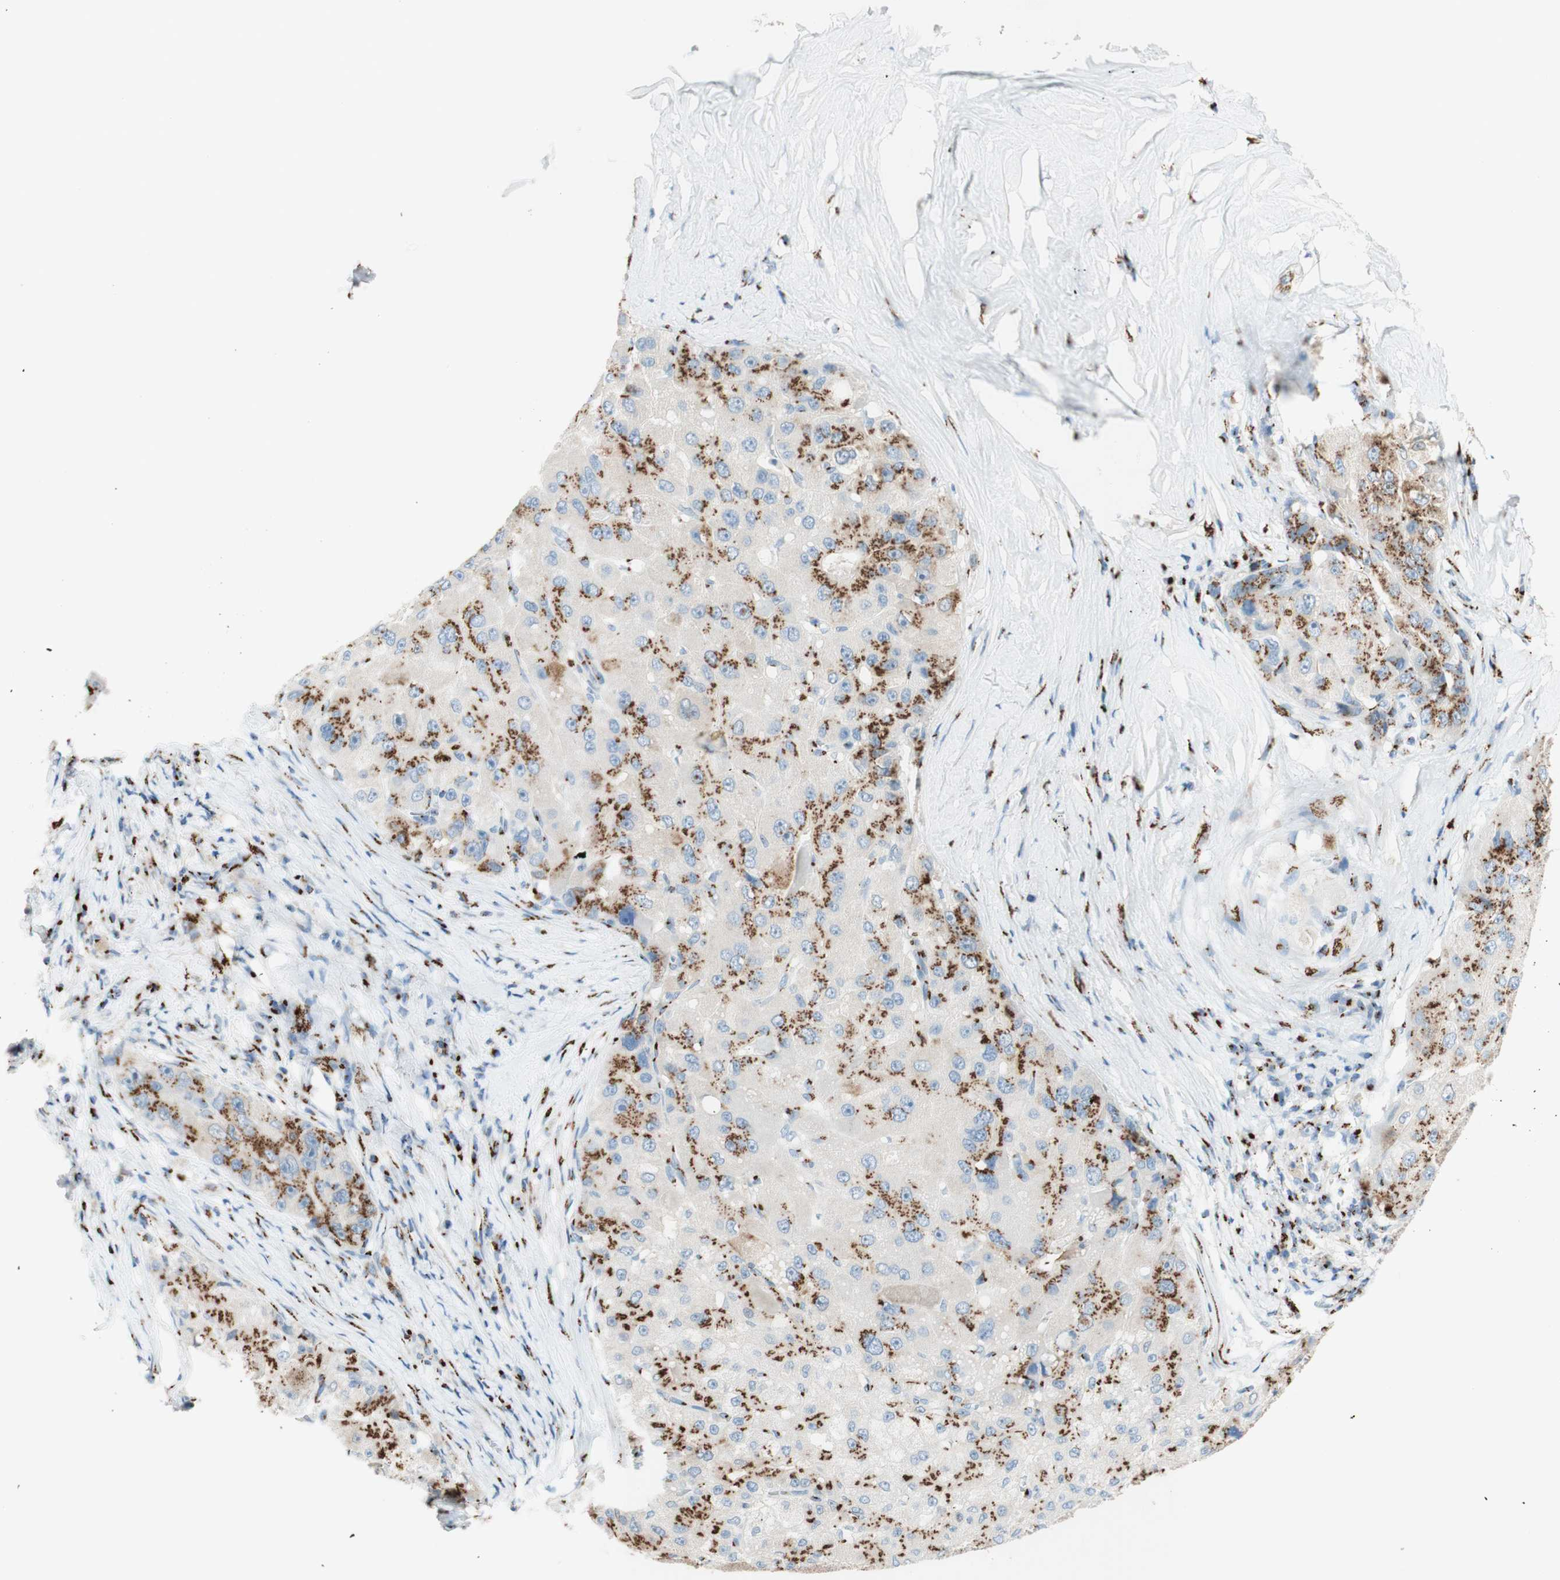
{"staining": {"intensity": "strong", "quantity": ">75%", "location": "cytoplasmic/membranous"}, "tissue": "liver cancer", "cell_type": "Tumor cells", "image_type": "cancer", "snomed": [{"axis": "morphology", "description": "Carcinoma, Hepatocellular, NOS"}, {"axis": "topography", "description": "Liver"}], "caption": "Tumor cells demonstrate strong cytoplasmic/membranous positivity in about >75% of cells in liver cancer (hepatocellular carcinoma).", "gene": "GOLGB1", "patient": {"sex": "male", "age": 80}}